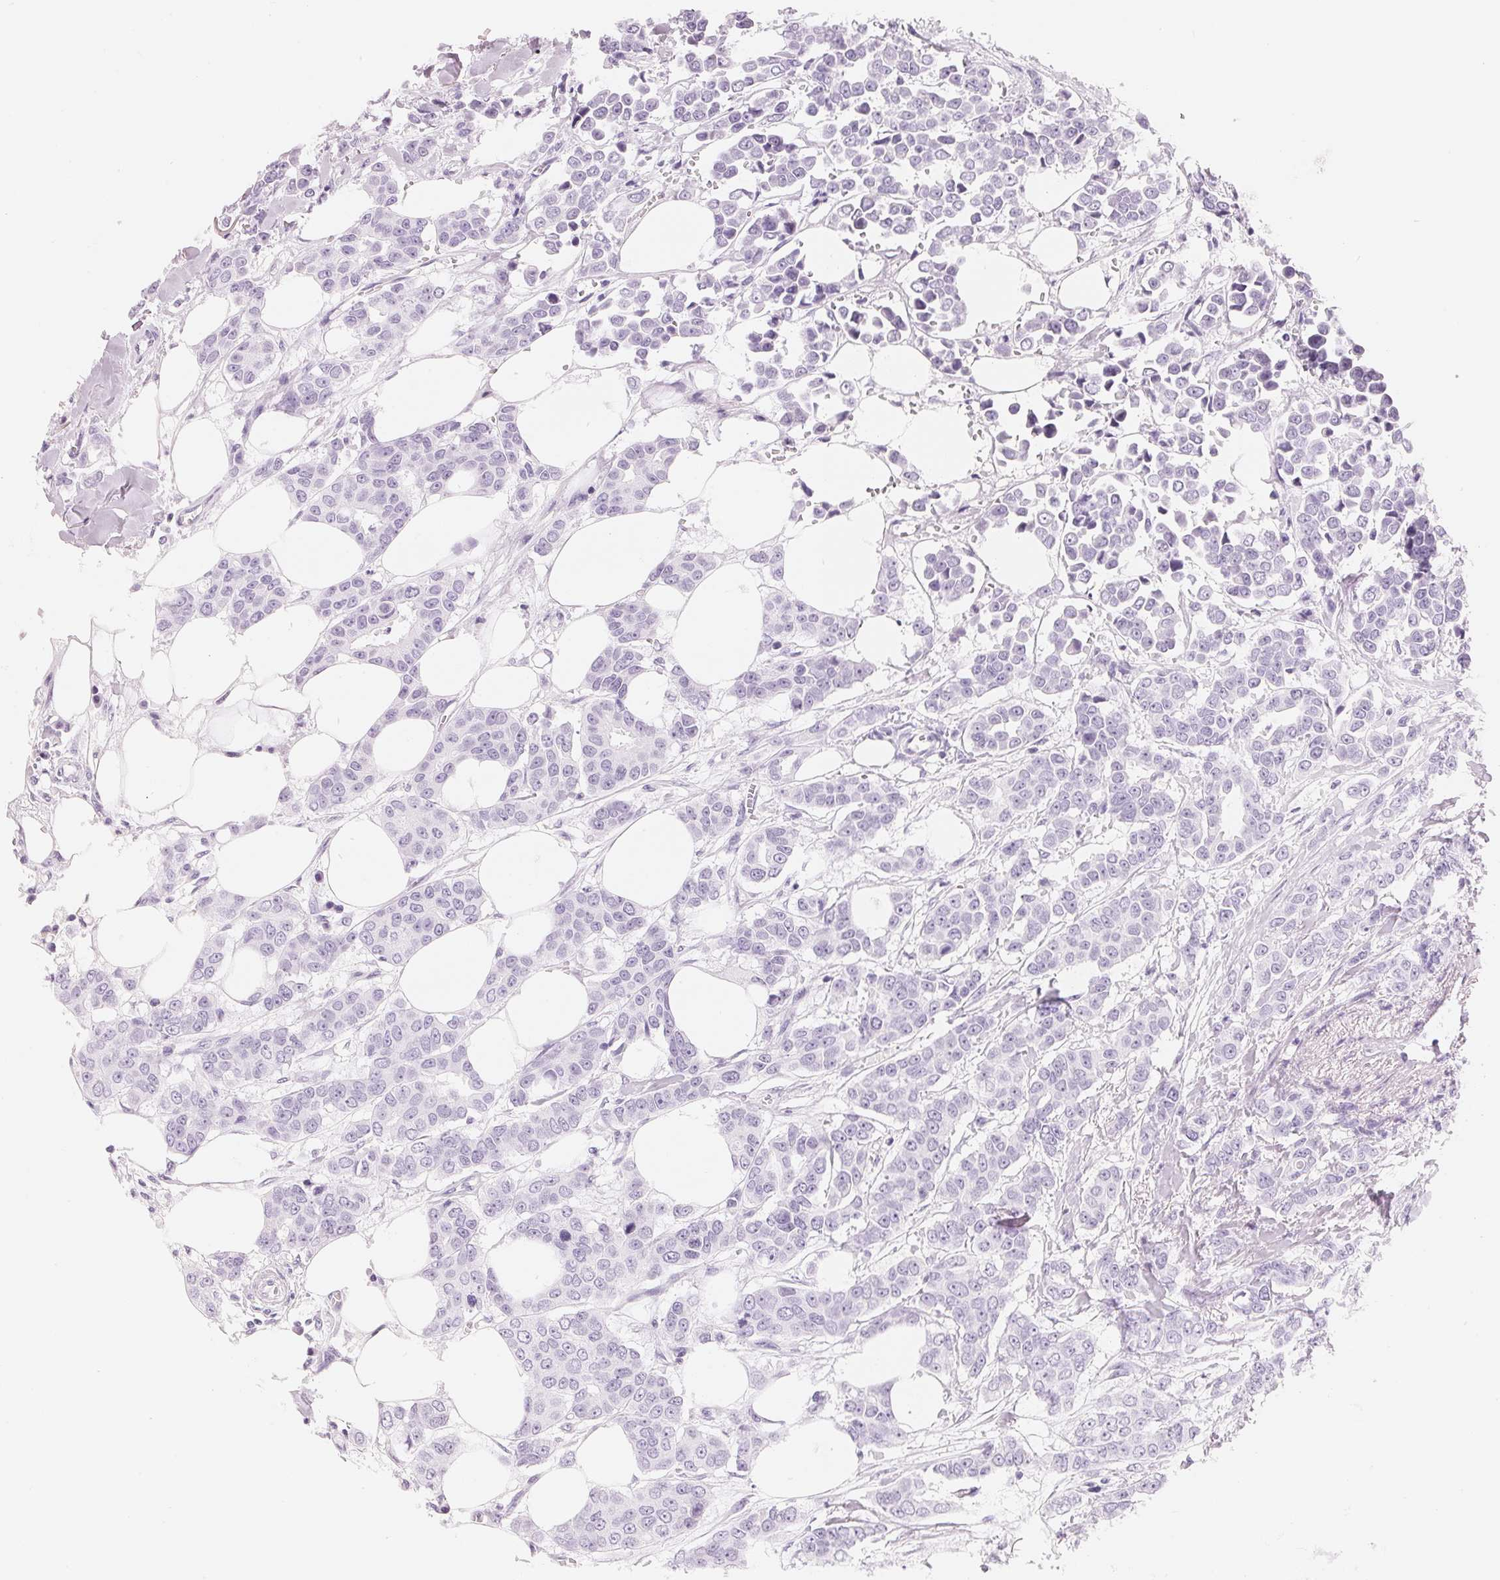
{"staining": {"intensity": "negative", "quantity": "none", "location": "none"}, "tissue": "breast cancer", "cell_type": "Tumor cells", "image_type": "cancer", "snomed": [{"axis": "morphology", "description": "Duct carcinoma"}, {"axis": "topography", "description": "Breast"}], "caption": "High magnification brightfield microscopy of invasive ductal carcinoma (breast) stained with DAB (brown) and counterstained with hematoxylin (blue): tumor cells show no significant staining.", "gene": "CFHR2", "patient": {"sex": "female", "age": 94}}